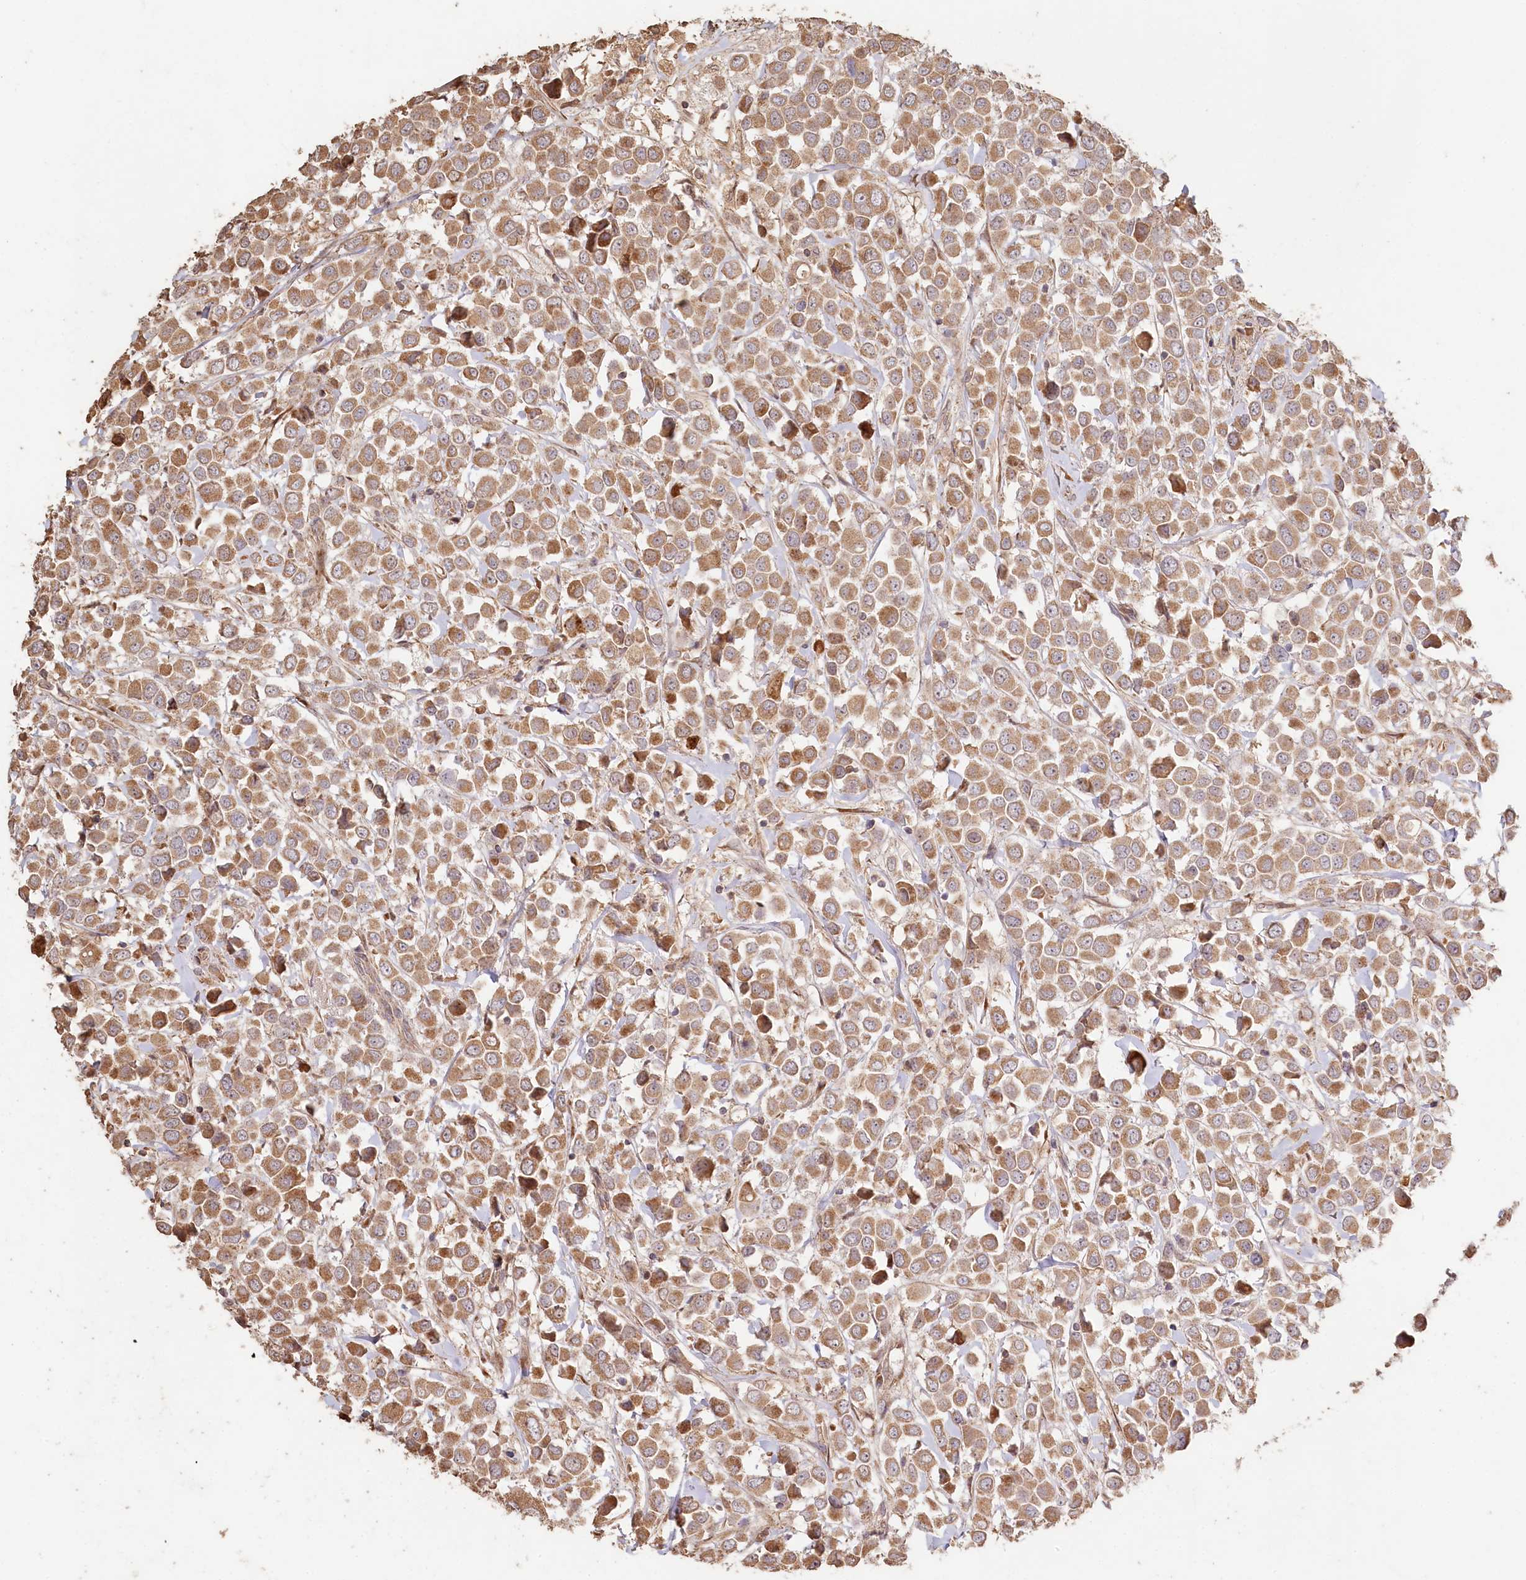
{"staining": {"intensity": "moderate", "quantity": ">75%", "location": "cytoplasmic/membranous"}, "tissue": "breast cancer", "cell_type": "Tumor cells", "image_type": "cancer", "snomed": [{"axis": "morphology", "description": "Duct carcinoma"}, {"axis": "topography", "description": "Breast"}], "caption": "Approximately >75% of tumor cells in invasive ductal carcinoma (breast) reveal moderate cytoplasmic/membranous protein staining as visualized by brown immunohistochemical staining.", "gene": "HAL", "patient": {"sex": "female", "age": 61}}